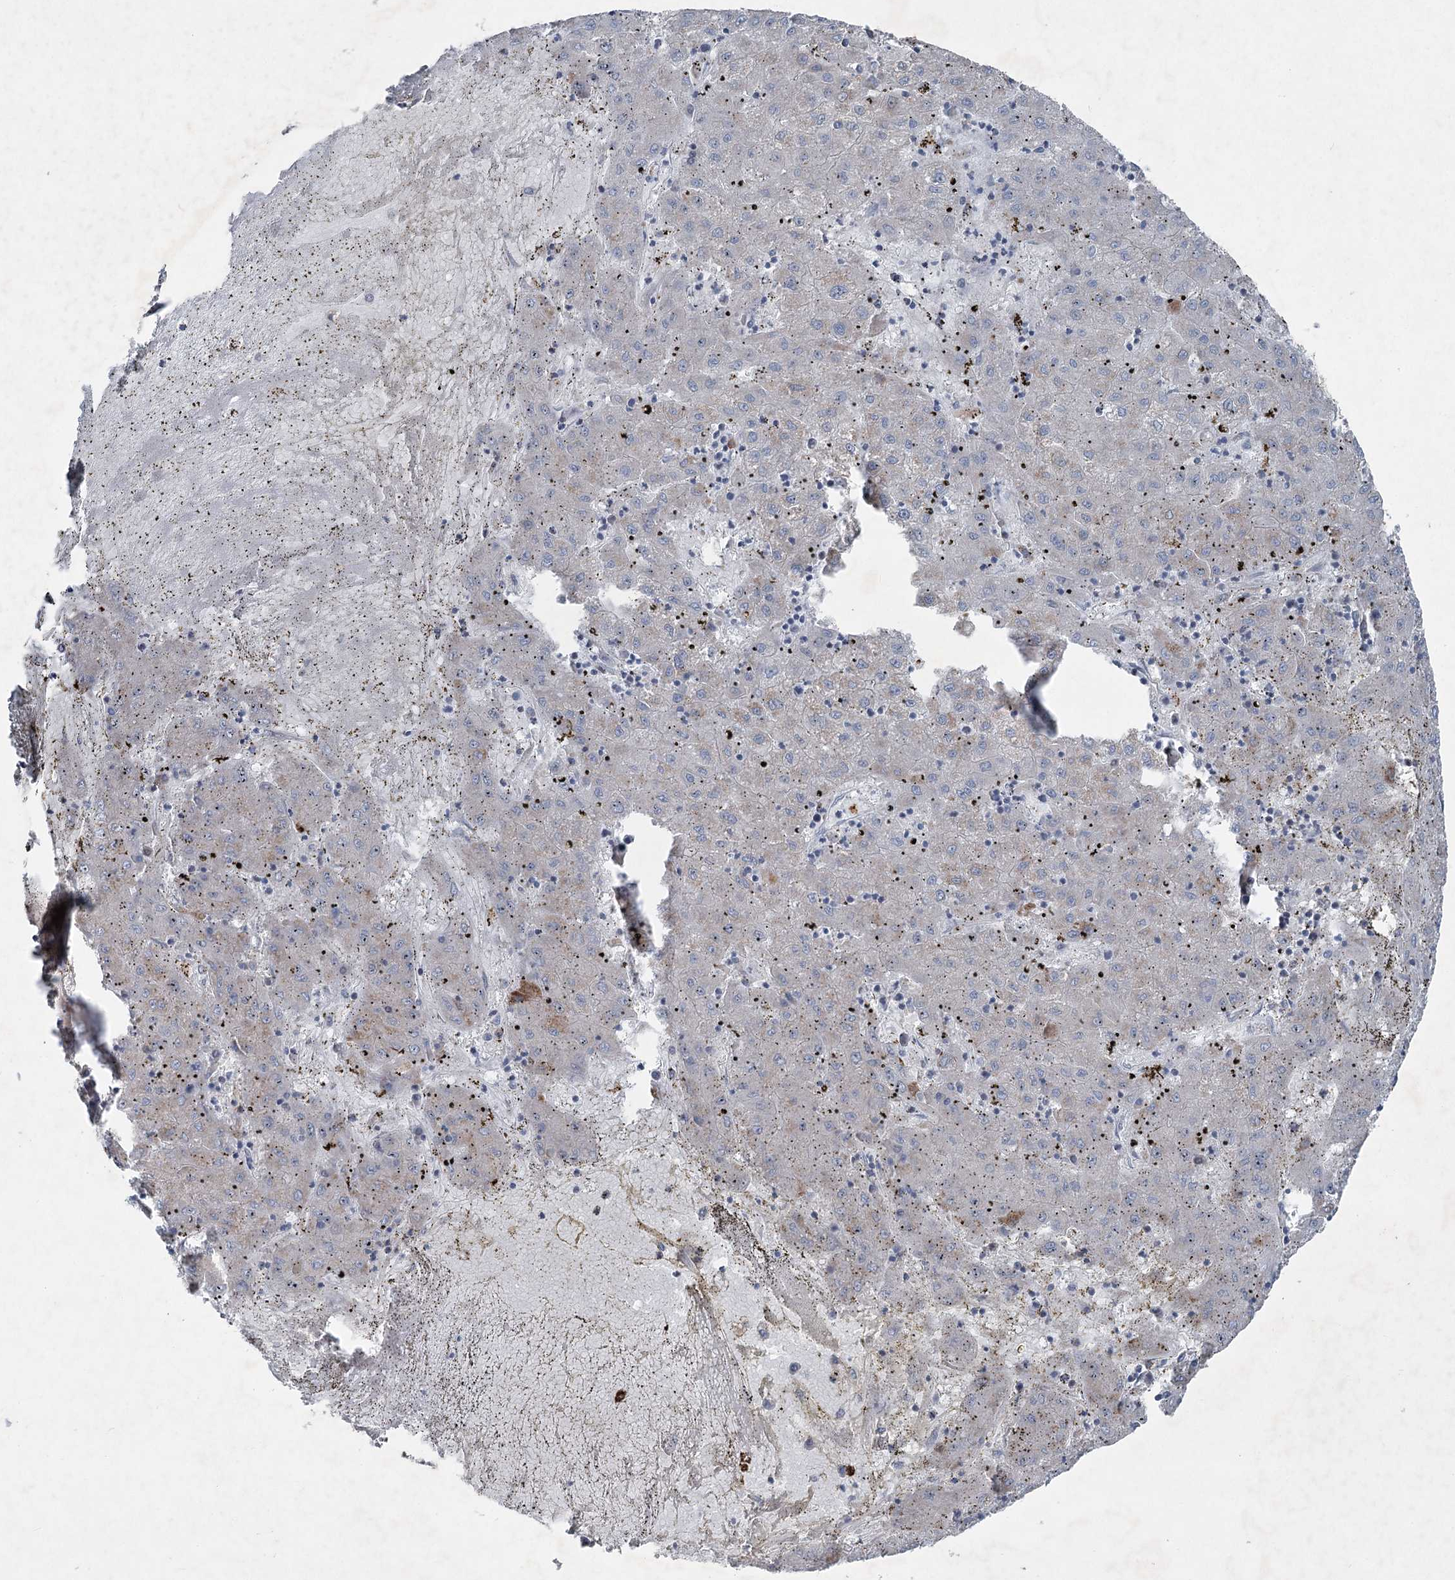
{"staining": {"intensity": "negative", "quantity": "none", "location": "none"}, "tissue": "liver cancer", "cell_type": "Tumor cells", "image_type": "cancer", "snomed": [{"axis": "morphology", "description": "Carcinoma, Hepatocellular, NOS"}, {"axis": "topography", "description": "Liver"}], "caption": "Immunohistochemistry image of neoplastic tissue: liver cancer stained with DAB (3,3'-diaminobenzidine) demonstrates no significant protein positivity in tumor cells. (Immunohistochemistry (ihc), brightfield microscopy, high magnification).", "gene": "PLA2G12A", "patient": {"sex": "male", "age": 72}}